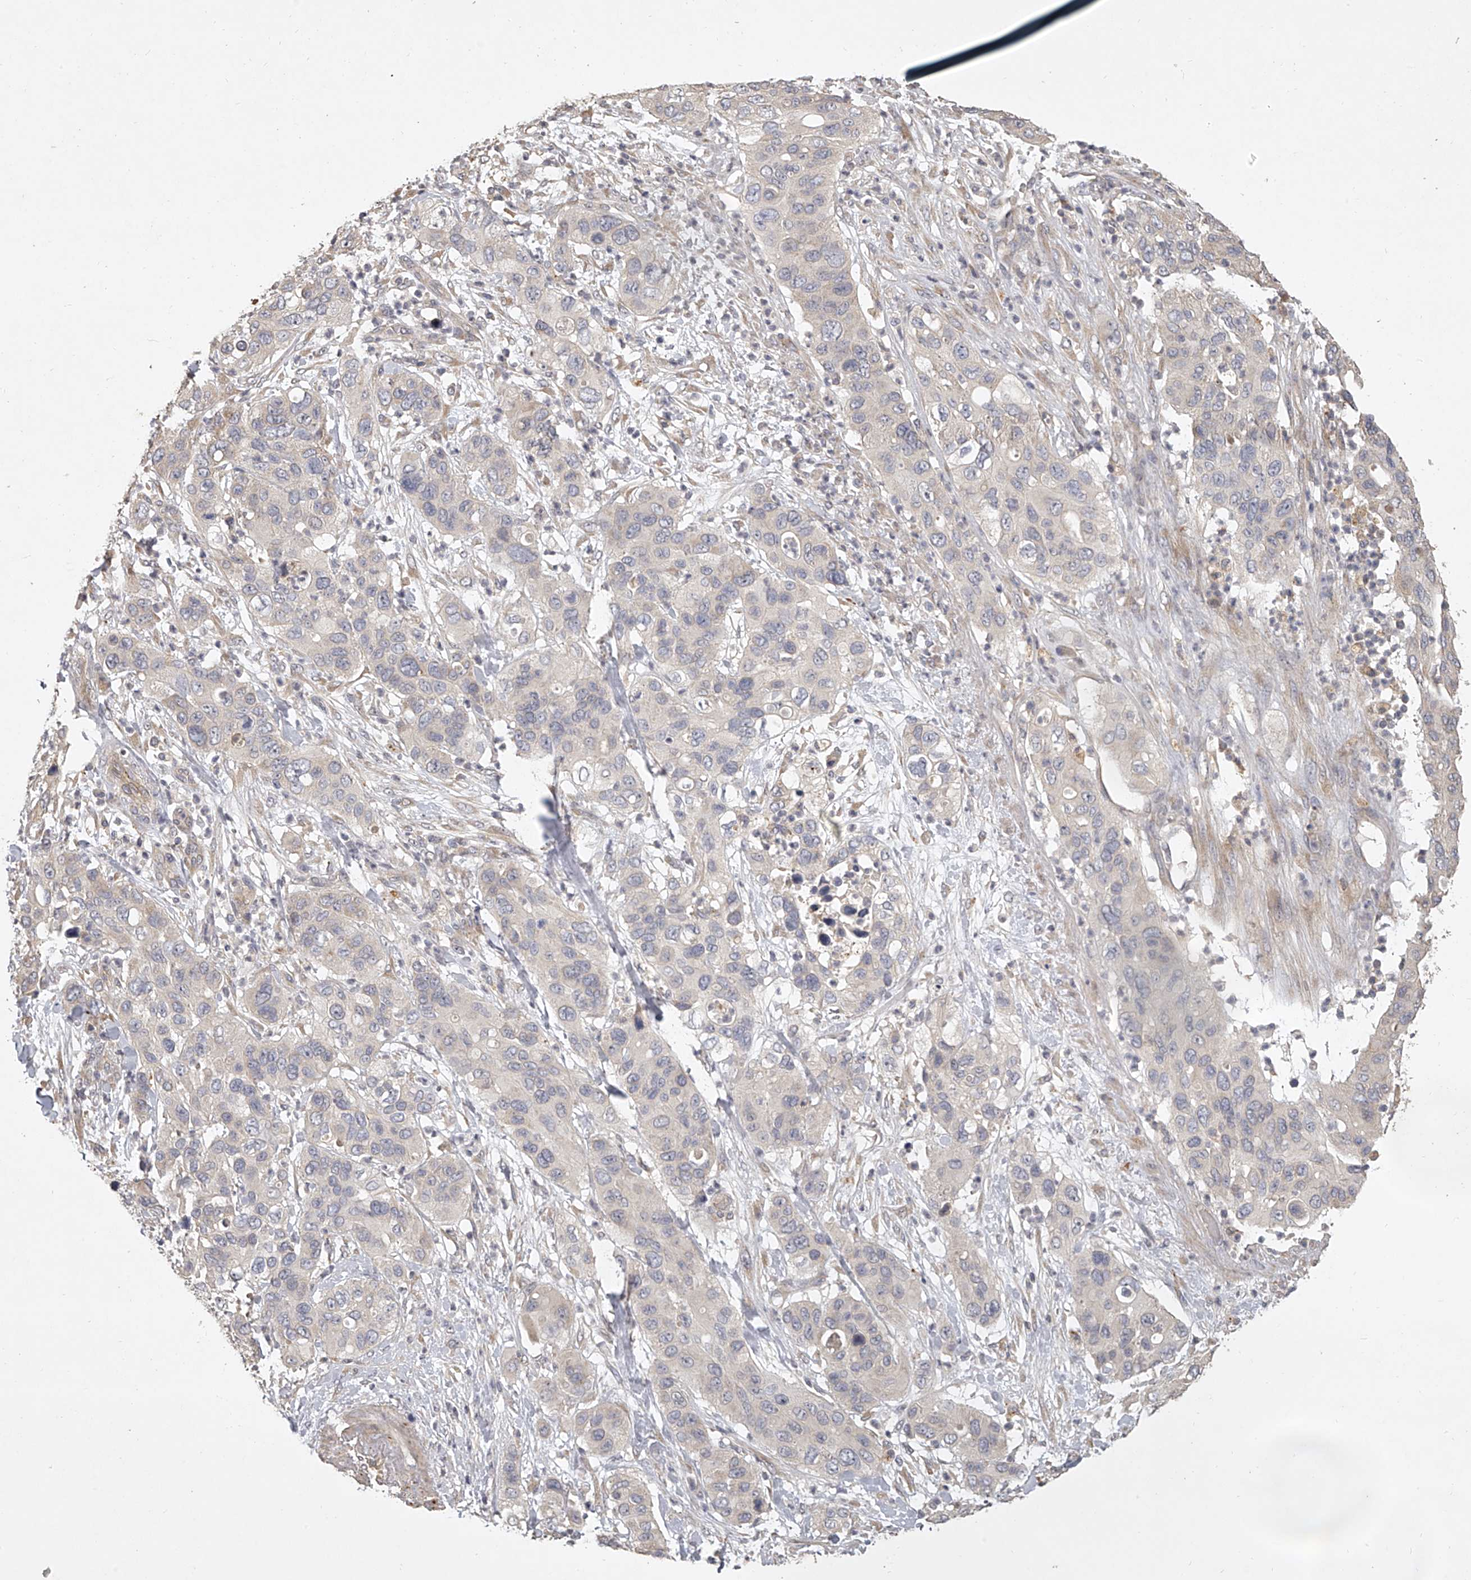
{"staining": {"intensity": "negative", "quantity": "none", "location": "none"}, "tissue": "pancreatic cancer", "cell_type": "Tumor cells", "image_type": "cancer", "snomed": [{"axis": "morphology", "description": "Adenocarcinoma, NOS"}, {"axis": "topography", "description": "Pancreas"}], "caption": "Human pancreatic cancer (adenocarcinoma) stained for a protein using IHC shows no expression in tumor cells.", "gene": "DOCK9", "patient": {"sex": "female", "age": 71}}